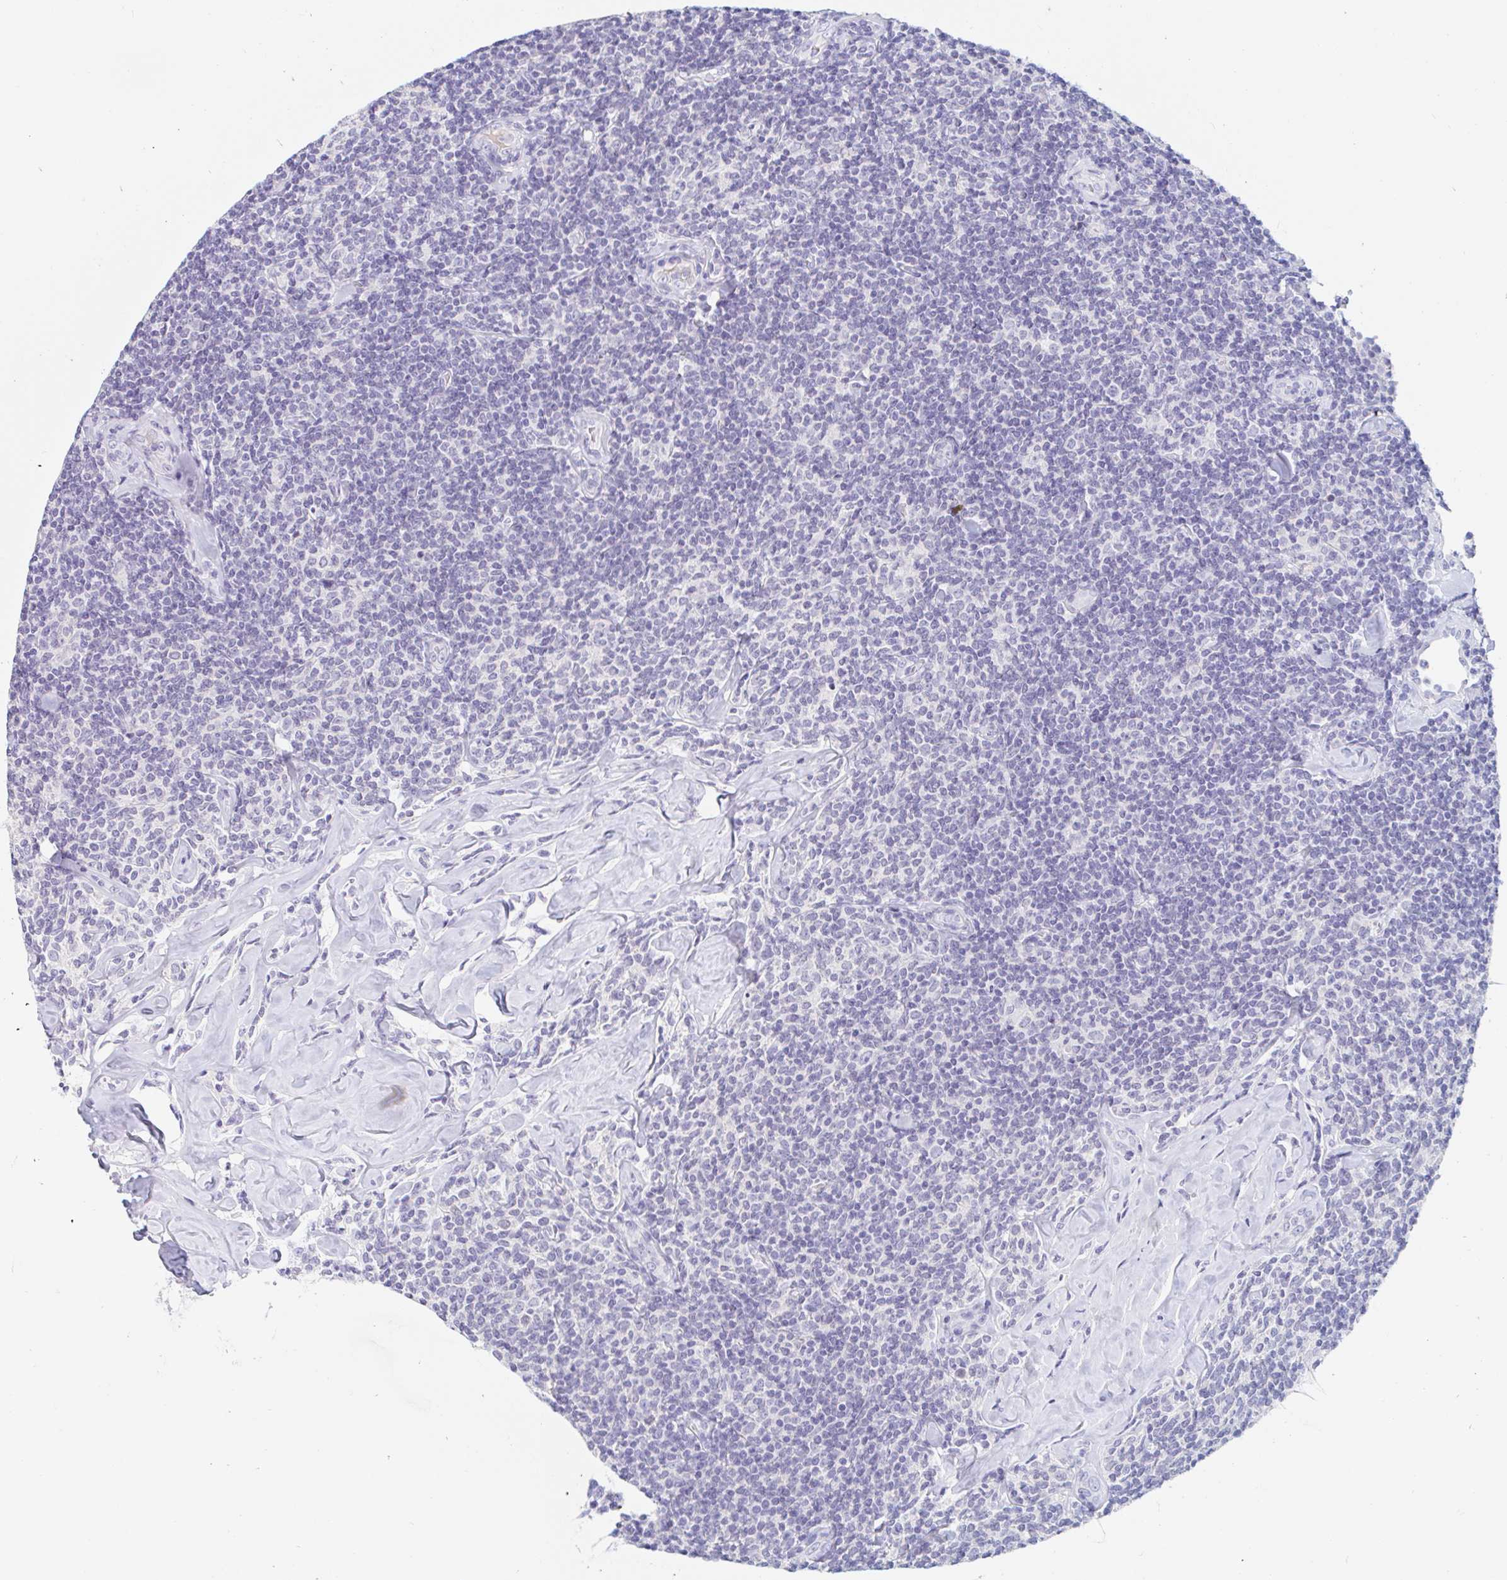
{"staining": {"intensity": "negative", "quantity": "none", "location": "none"}, "tissue": "lymphoma", "cell_type": "Tumor cells", "image_type": "cancer", "snomed": [{"axis": "morphology", "description": "Malignant lymphoma, non-Hodgkin's type, Low grade"}, {"axis": "topography", "description": "Lymph node"}], "caption": "Immunohistochemistry micrograph of neoplastic tissue: malignant lymphoma, non-Hodgkin's type (low-grade) stained with DAB (3,3'-diaminobenzidine) demonstrates no significant protein staining in tumor cells. The staining was performed using DAB (3,3'-diaminobenzidine) to visualize the protein expression in brown, while the nuclei were stained in blue with hematoxylin (Magnification: 20x).", "gene": "TEX44", "patient": {"sex": "female", "age": 56}}